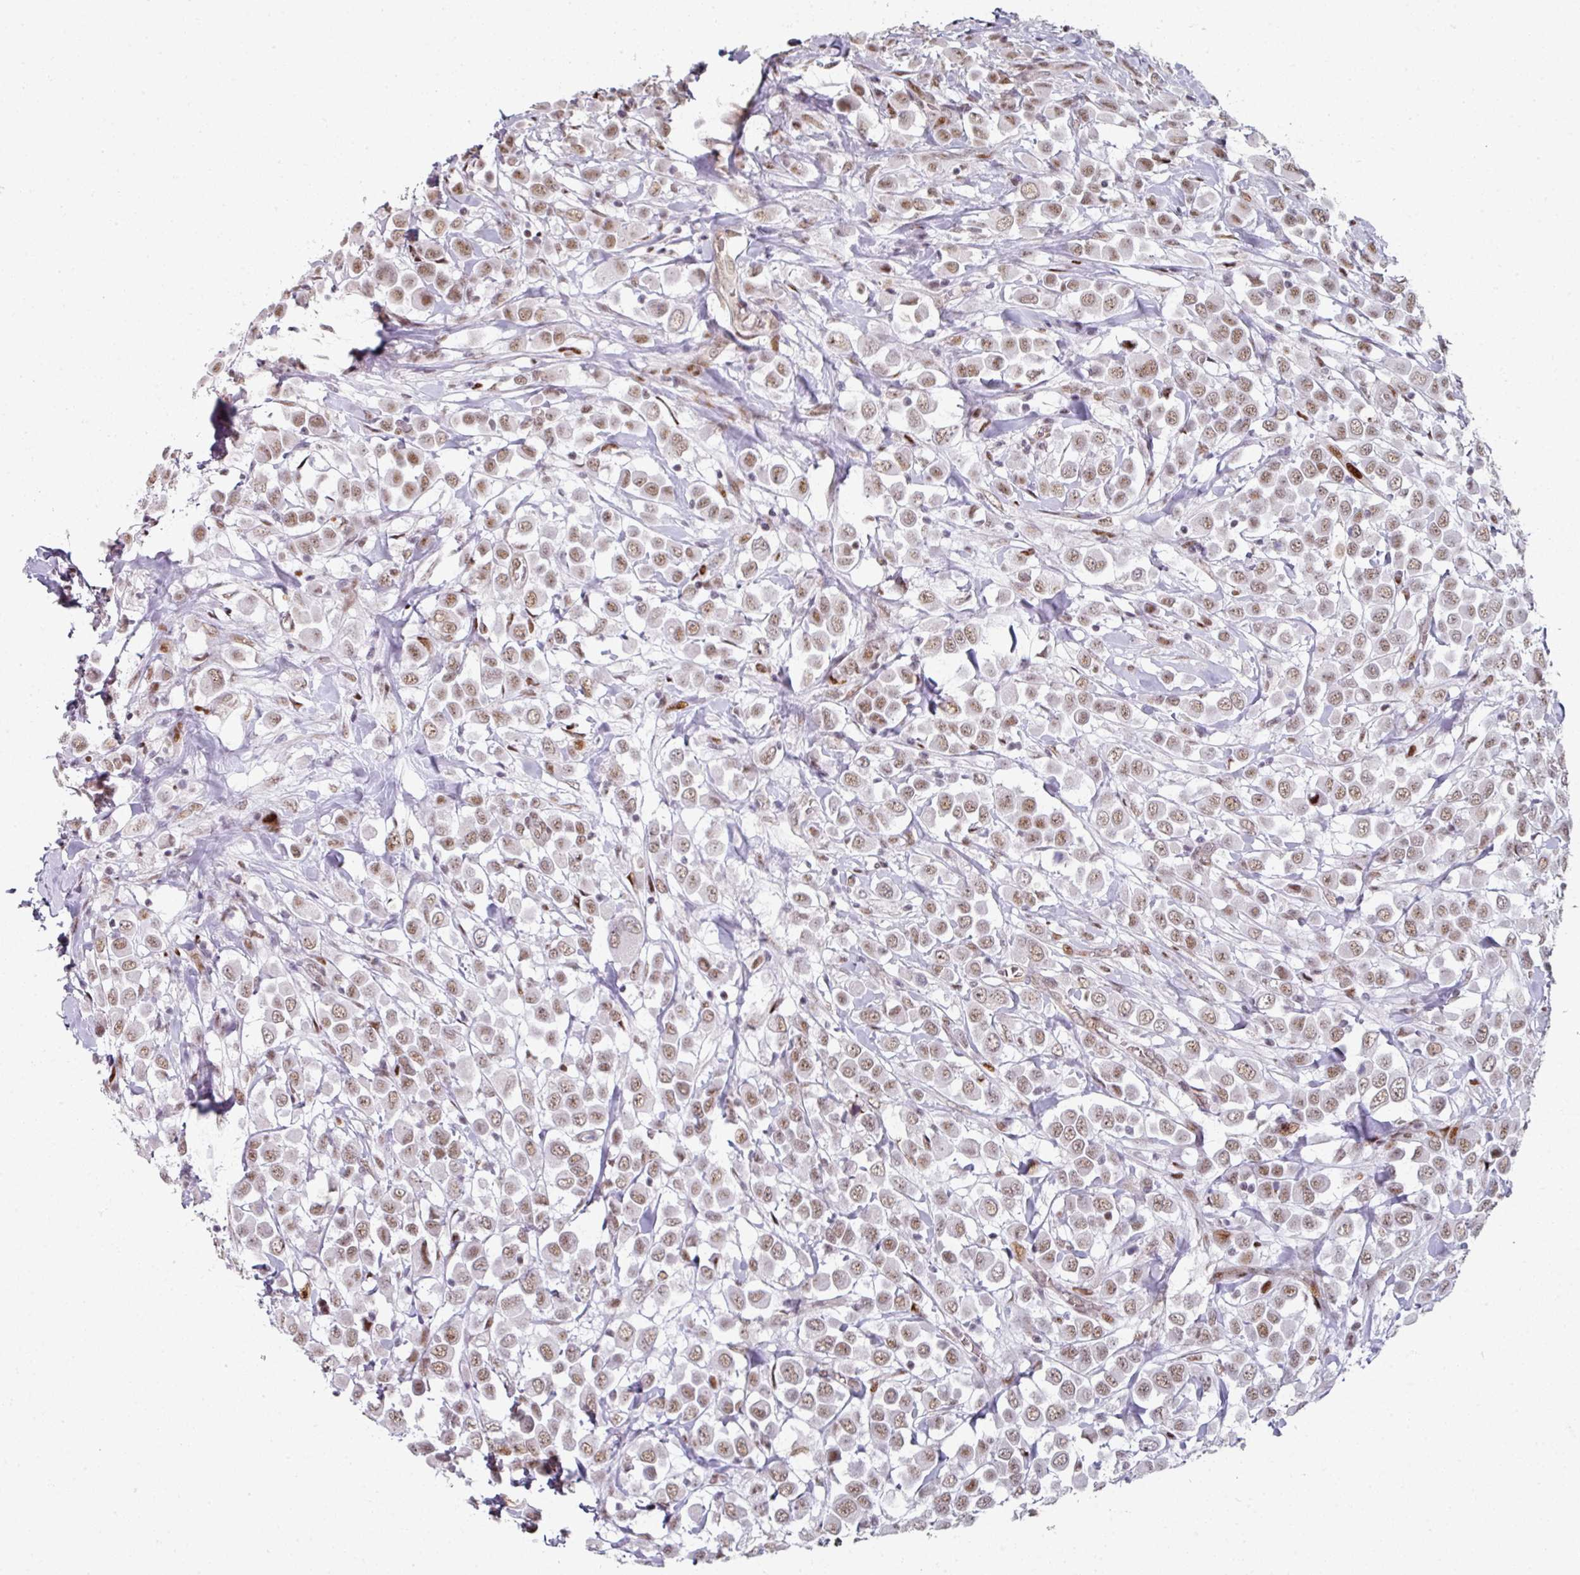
{"staining": {"intensity": "moderate", "quantity": ">75%", "location": "nuclear"}, "tissue": "breast cancer", "cell_type": "Tumor cells", "image_type": "cancer", "snomed": [{"axis": "morphology", "description": "Duct carcinoma"}, {"axis": "topography", "description": "Breast"}], "caption": "Immunohistochemistry of human invasive ductal carcinoma (breast) shows medium levels of moderate nuclear staining in approximately >75% of tumor cells. The staining is performed using DAB brown chromogen to label protein expression. The nuclei are counter-stained blue using hematoxylin.", "gene": "SF3B5", "patient": {"sex": "female", "age": 61}}